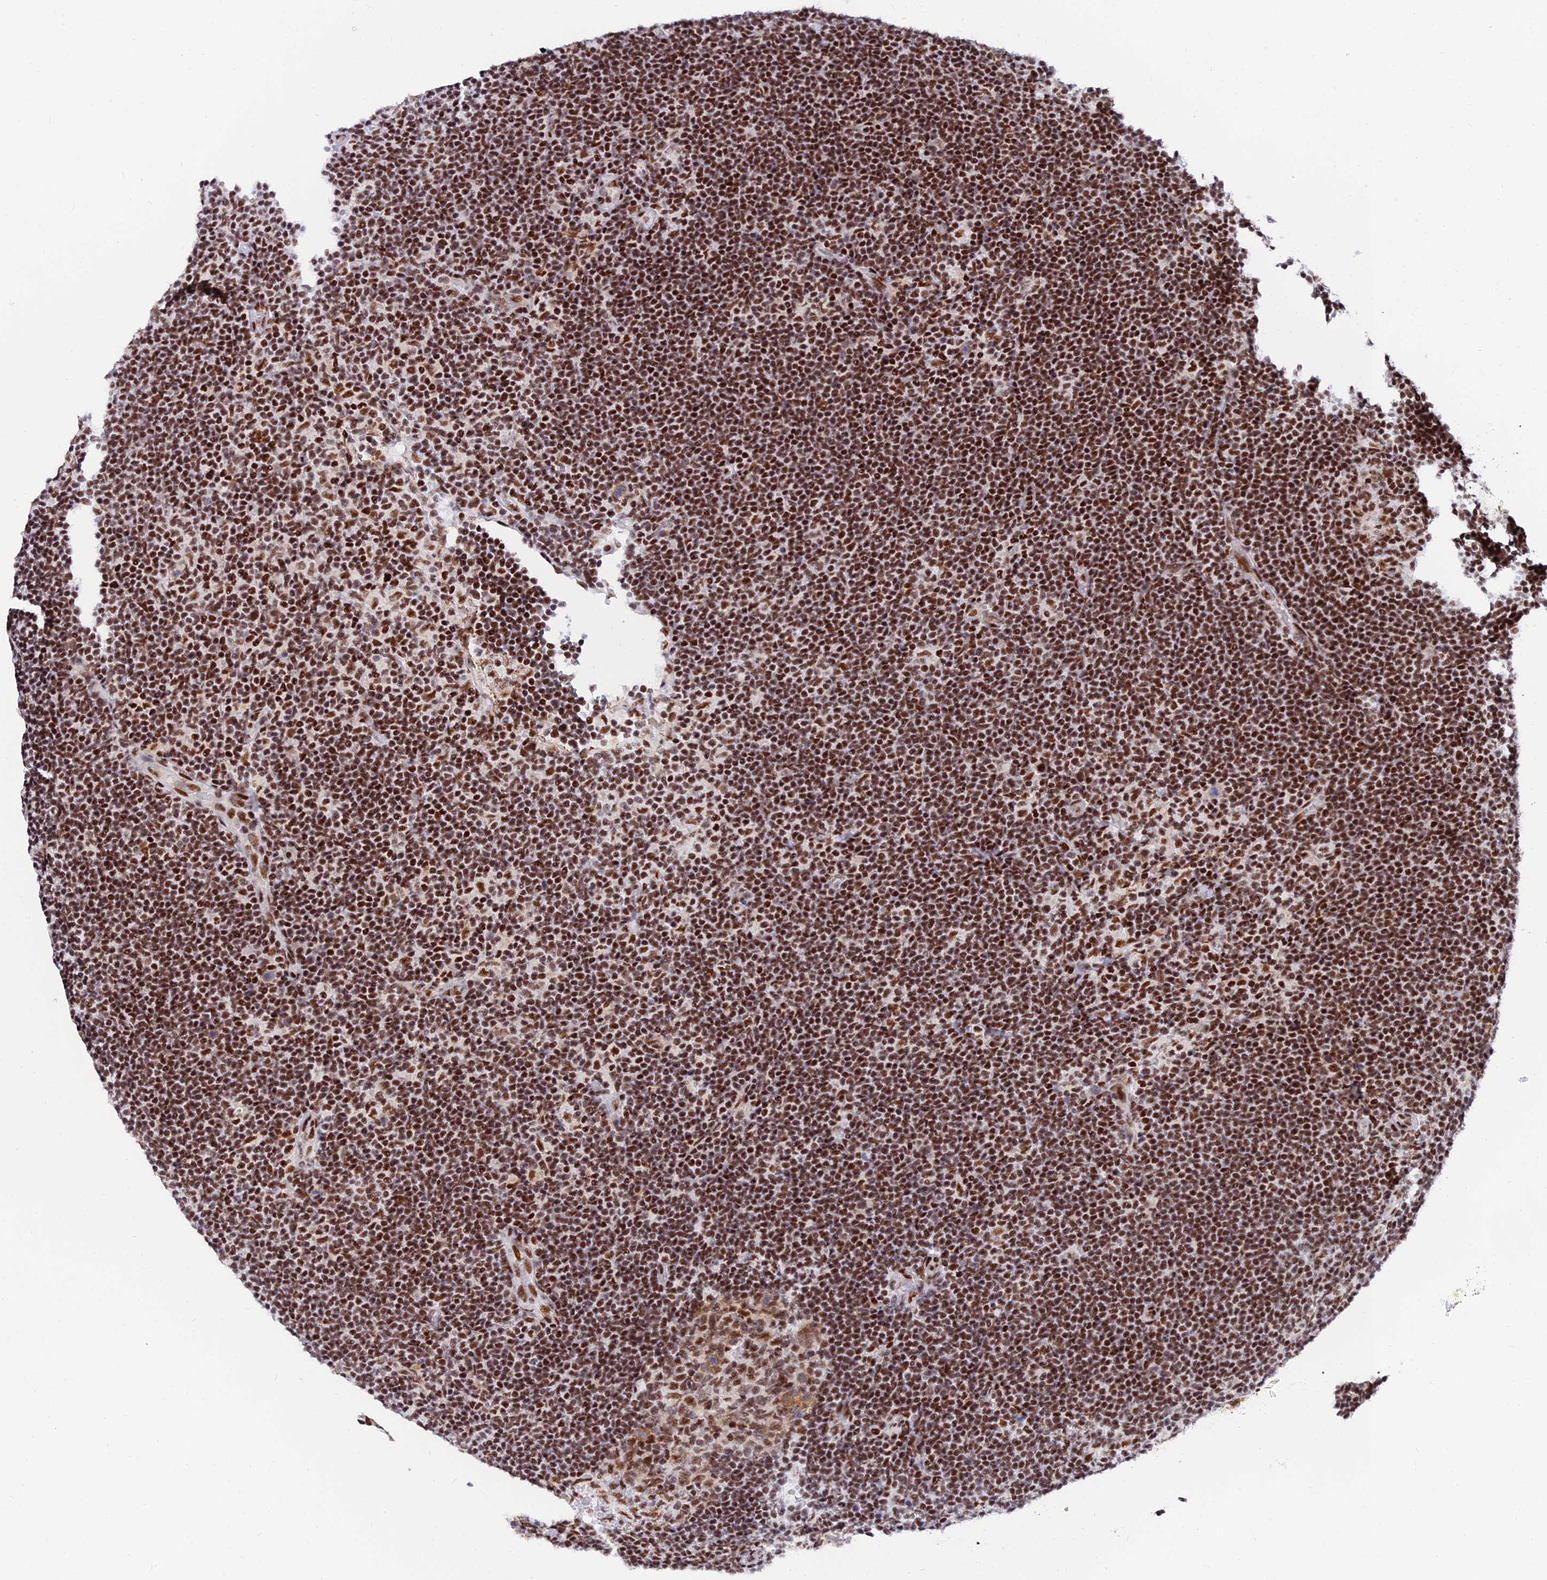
{"staining": {"intensity": "moderate", "quantity": ">75%", "location": "nuclear"}, "tissue": "lymphoma", "cell_type": "Tumor cells", "image_type": "cancer", "snomed": [{"axis": "morphology", "description": "Hodgkin's disease, NOS"}, {"axis": "topography", "description": "Lymph node"}], "caption": "Moderate nuclear positivity is present in approximately >75% of tumor cells in Hodgkin's disease.", "gene": "USP22", "patient": {"sex": "female", "age": 57}}